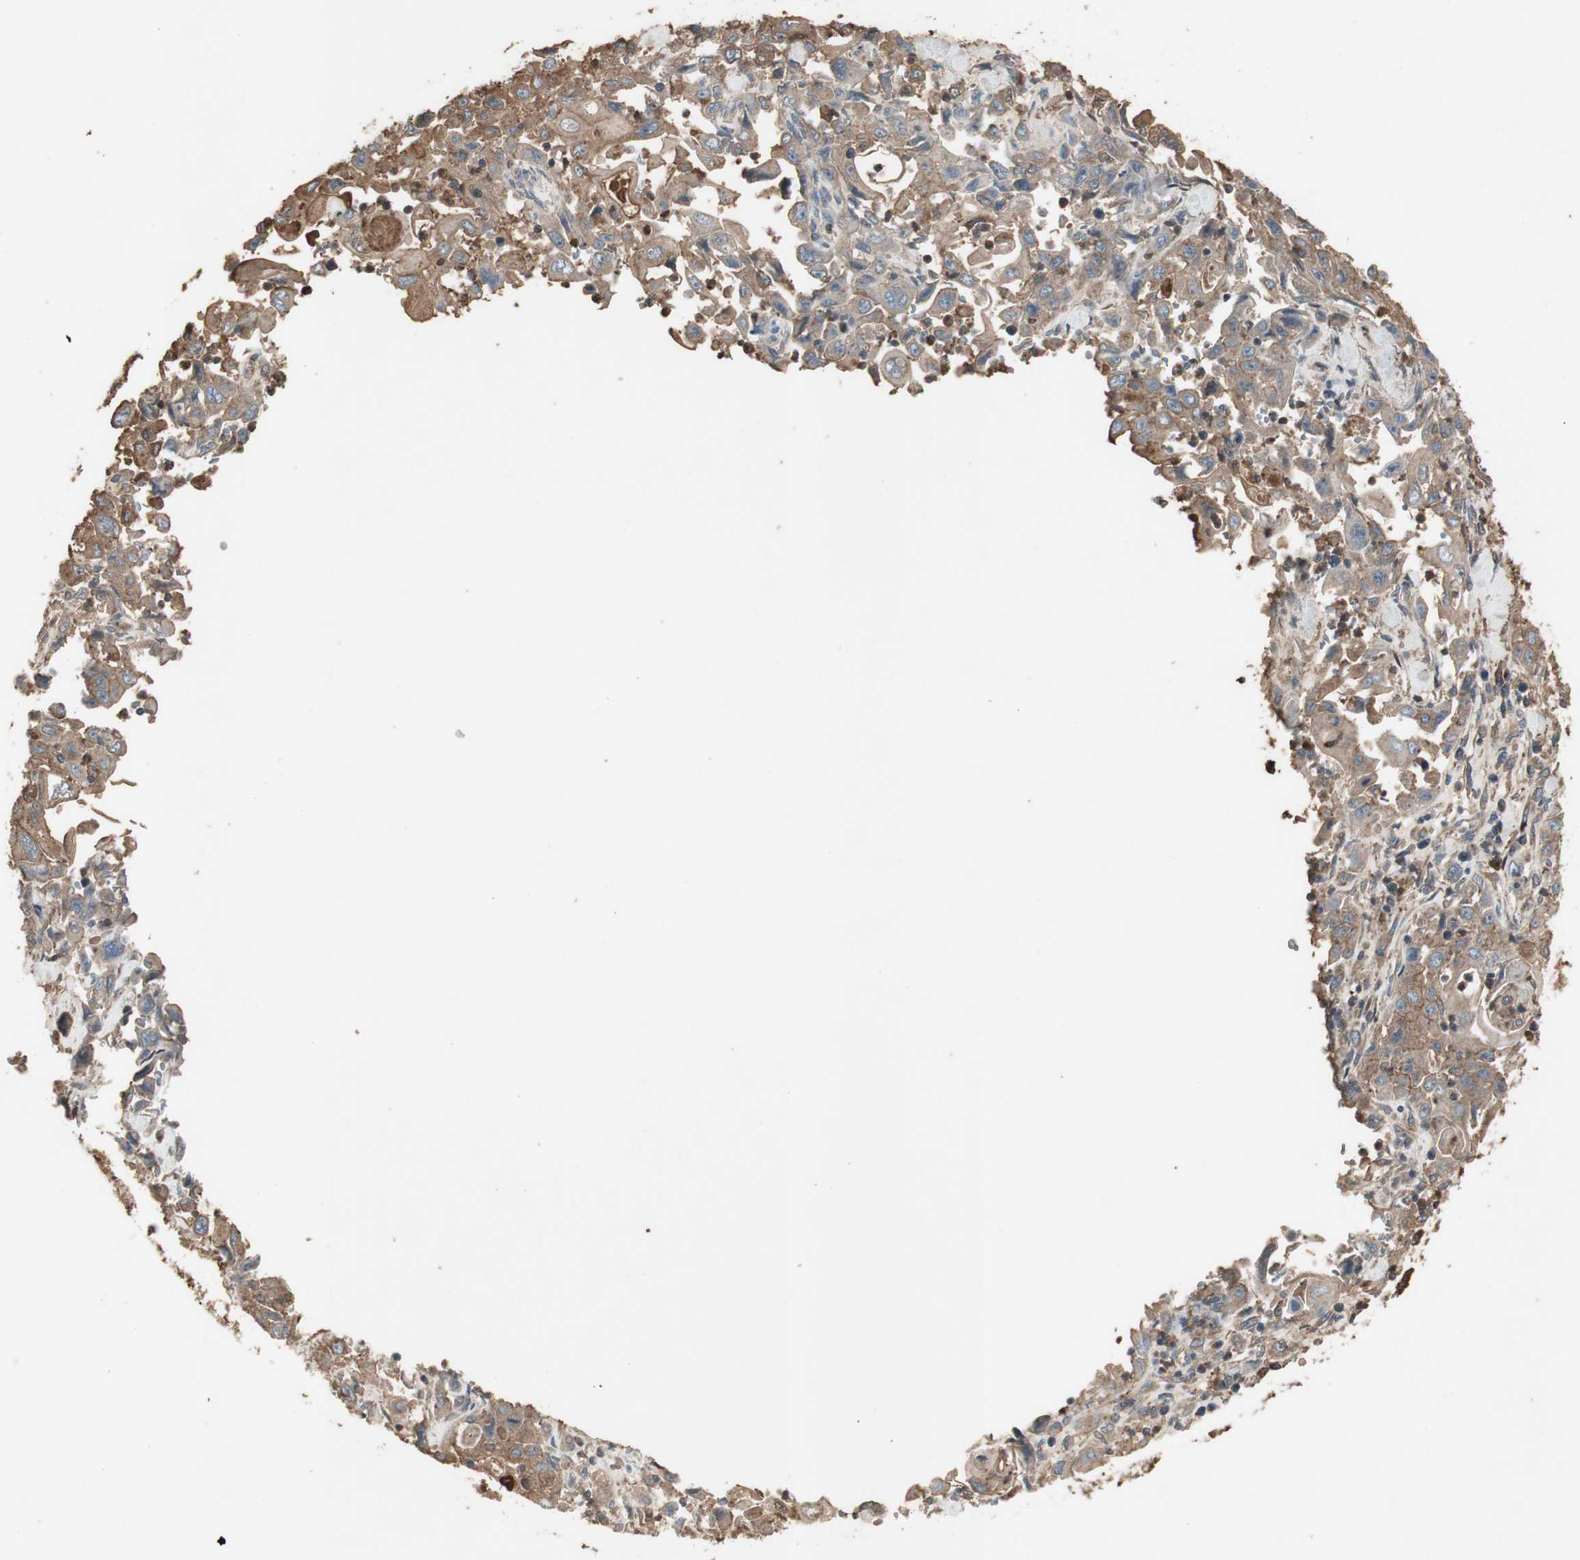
{"staining": {"intensity": "weak", "quantity": ">75%", "location": "cytoplasmic/membranous"}, "tissue": "pancreatic cancer", "cell_type": "Tumor cells", "image_type": "cancer", "snomed": [{"axis": "morphology", "description": "Adenocarcinoma, NOS"}, {"axis": "topography", "description": "Pancreas"}], "caption": "Approximately >75% of tumor cells in adenocarcinoma (pancreatic) show weak cytoplasmic/membranous protein positivity as visualized by brown immunohistochemical staining.", "gene": "MMP14", "patient": {"sex": "male", "age": 70}}